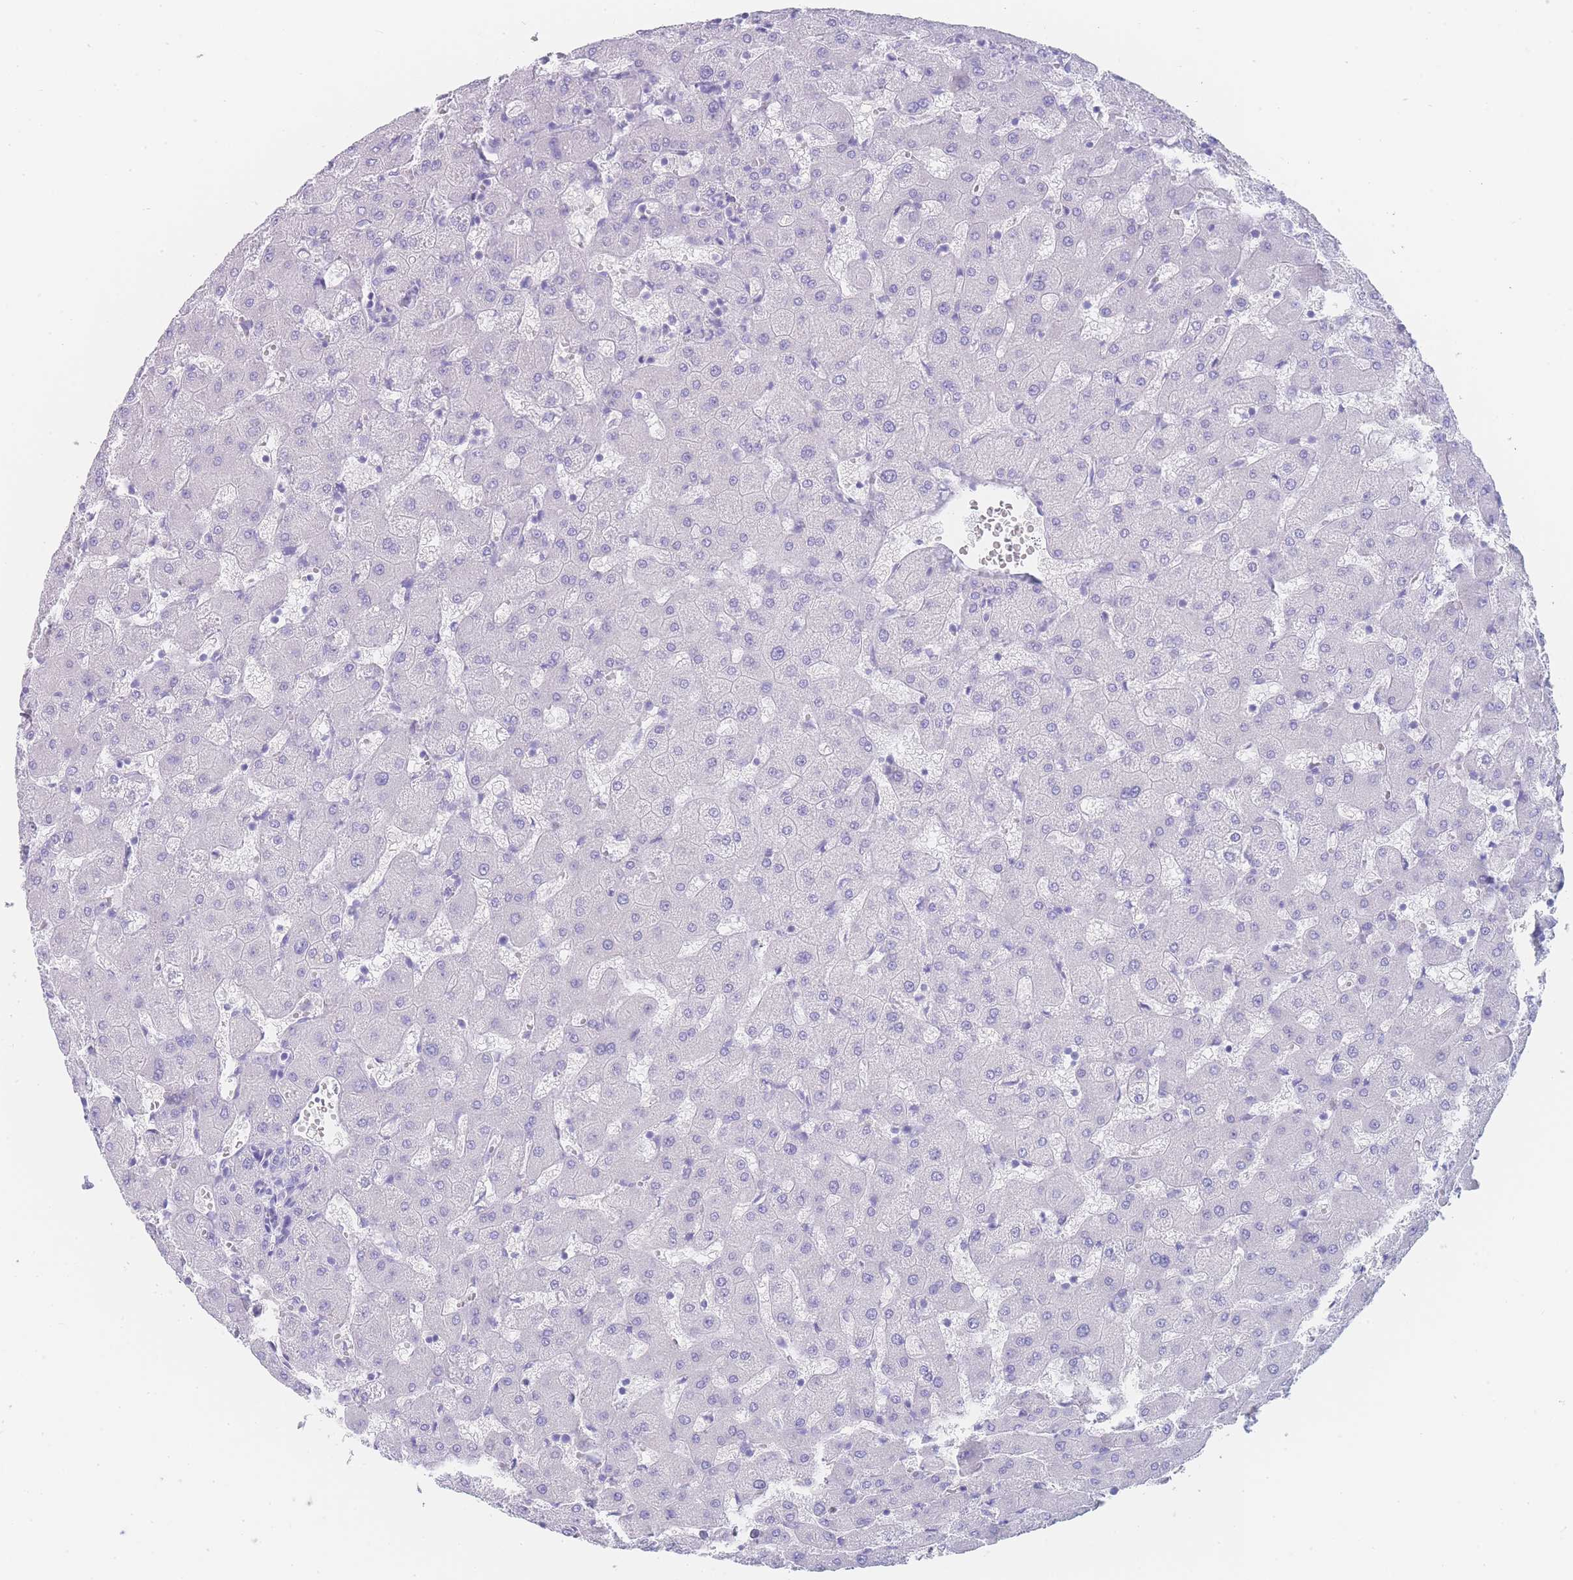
{"staining": {"intensity": "negative", "quantity": "none", "location": "none"}, "tissue": "liver", "cell_type": "Cholangiocytes", "image_type": "normal", "snomed": [{"axis": "morphology", "description": "Normal tissue, NOS"}, {"axis": "topography", "description": "Liver"}], "caption": "Cholangiocytes are negative for brown protein staining in benign liver. The staining was performed using DAB (3,3'-diaminobenzidine) to visualize the protein expression in brown, while the nuclei were stained in blue with hematoxylin (Magnification: 20x).", "gene": "LZTFL1", "patient": {"sex": "female", "age": 63}}